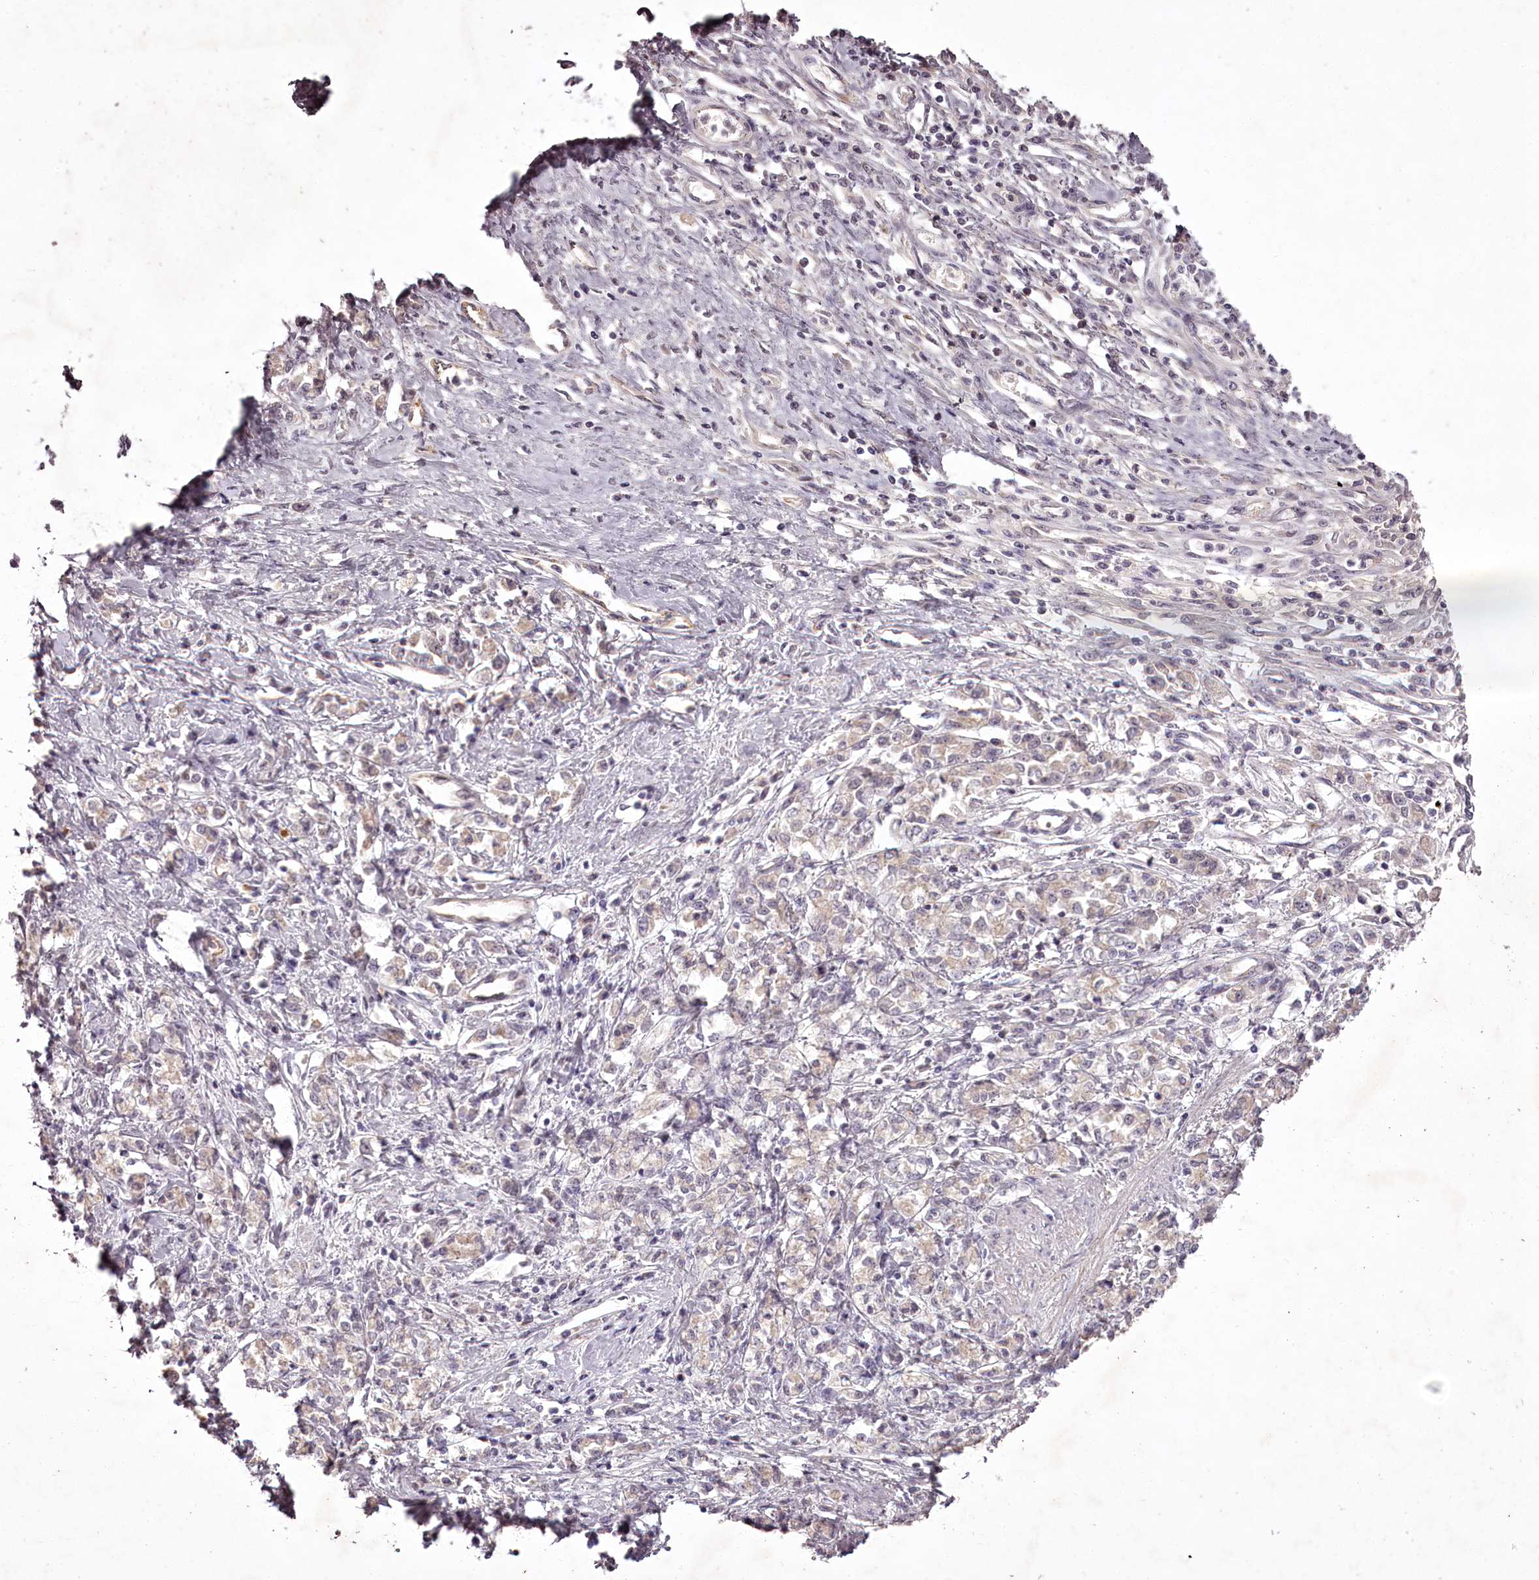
{"staining": {"intensity": "negative", "quantity": "none", "location": "none"}, "tissue": "stomach cancer", "cell_type": "Tumor cells", "image_type": "cancer", "snomed": [{"axis": "morphology", "description": "Adenocarcinoma, NOS"}, {"axis": "topography", "description": "Stomach"}], "caption": "Stomach adenocarcinoma was stained to show a protein in brown. There is no significant expression in tumor cells.", "gene": "RBMXL2", "patient": {"sex": "female", "age": 76}}